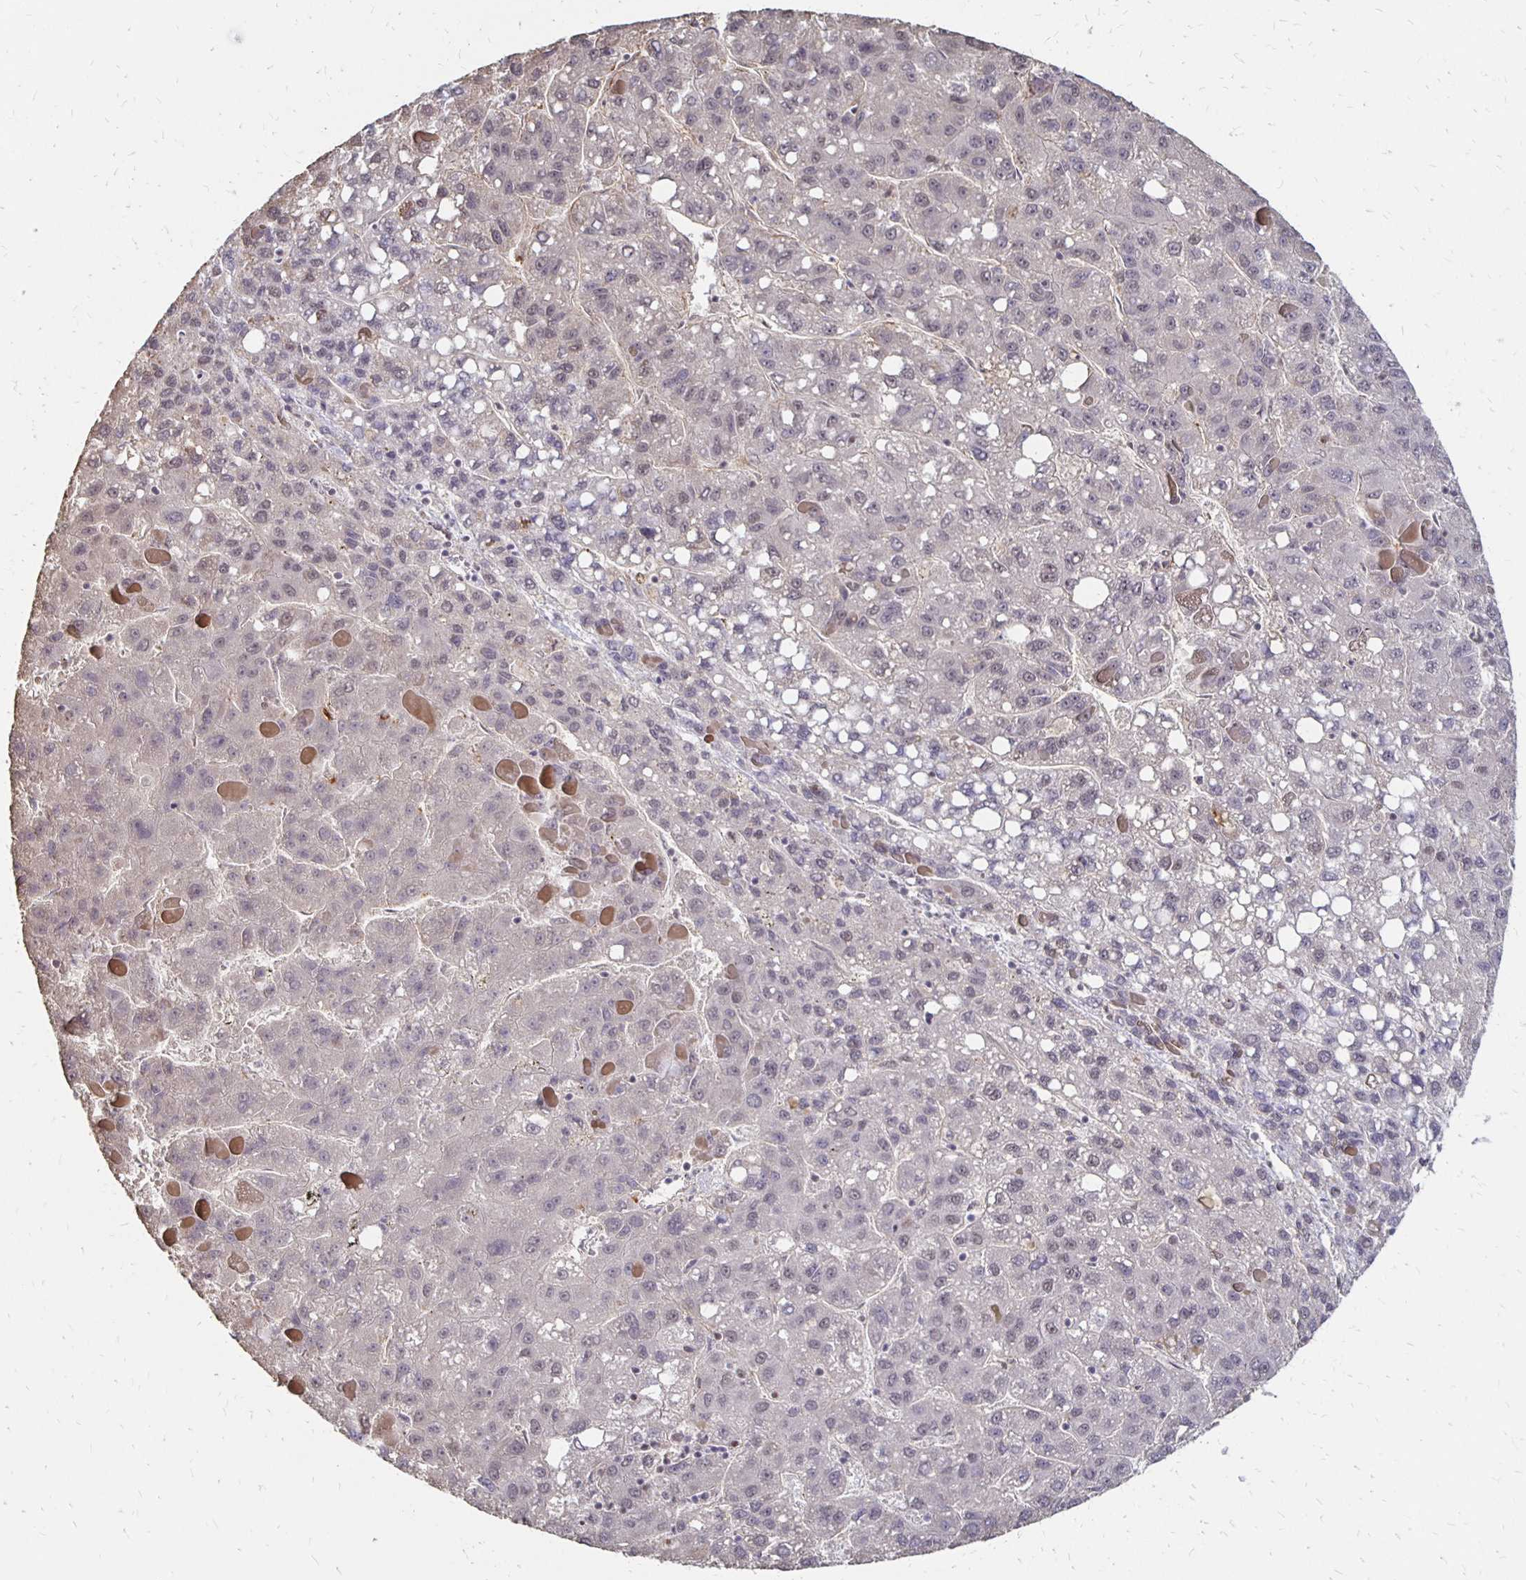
{"staining": {"intensity": "negative", "quantity": "none", "location": "none"}, "tissue": "liver cancer", "cell_type": "Tumor cells", "image_type": "cancer", "snomed": [{"axis": "morphology", "description": "Carcinoma, Hepatocellular, NOS"}, {"axis": "topography", "description": "Liver"}], "caption": "Immunohistochemistry (IHC) micrograph of human liver hepatocellular carcinoma stained for a protein (brown), which displays no positivity in tumor cells. (DAB immunohistochemistry (IHC), high magnification).", "gene": "CLASRP", "patient": {"sex": "female", "age": 82}}